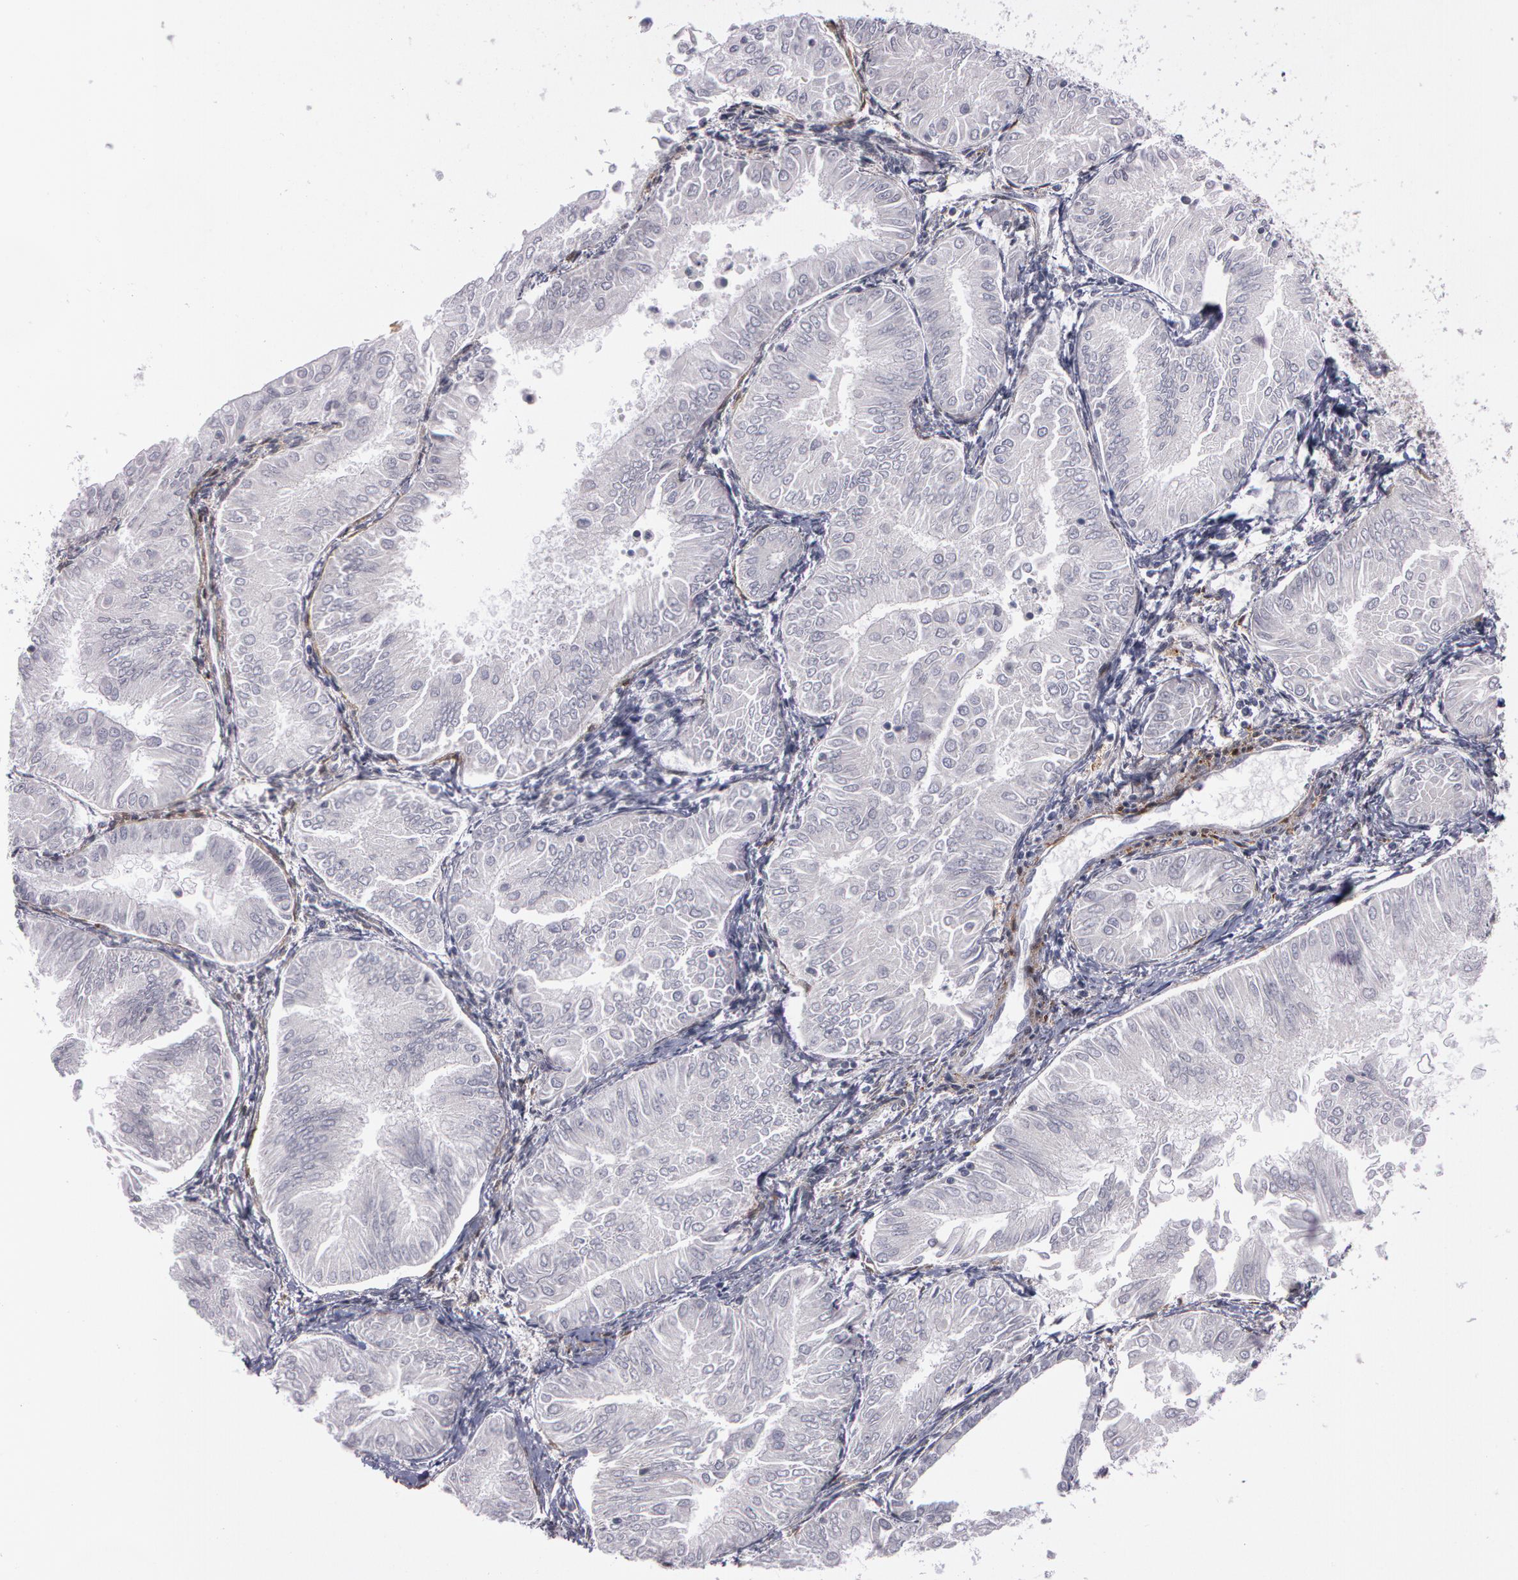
{"staining": {"intensity": "negative", "quantity": "none", "location": "none"}, "tissue": "endometrial cancer", "cell_type": "Tumor cells", "image_type": "cancer", "snomed": [{"axis": "morphology", "description": "Adenocarcinoma, NOS"}, {"axis": "topography", "description": "Endometrium"}], "caption": "Endometrial adenocarcinoma was stained to show a protein in brown. There is no significant staining in tumor cells.", "gene": "TAGLN", "patient": {"sex": "female", "age": 53}}